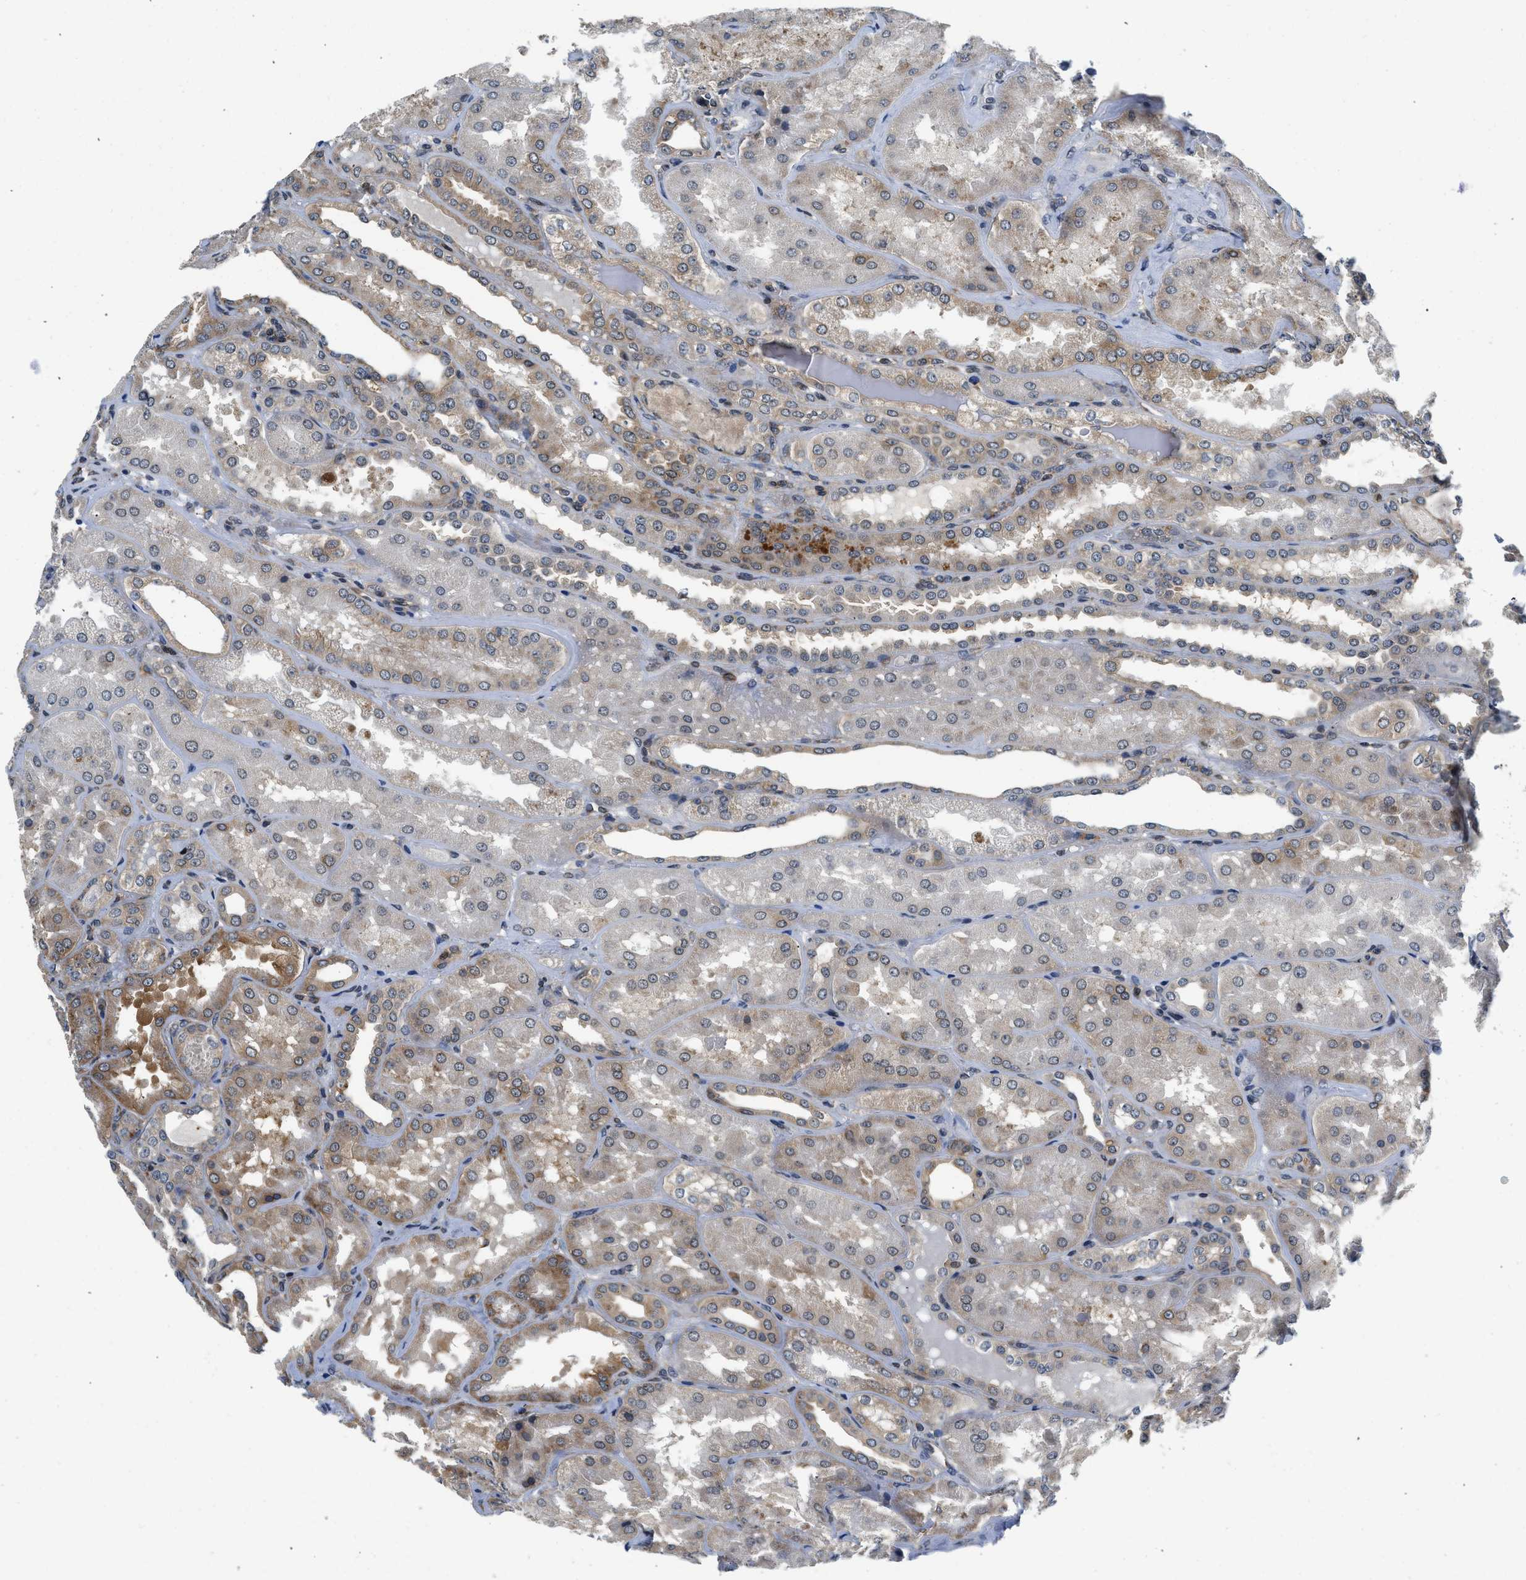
{"staining": {"intensity": "negative", "quantity": "none", "location": "none"}, "tissue": "kidney", "cell_type": "Cells in glomeruli", "image_type": "normal", "snomed": [{"axis": "morphology", "description": "Normal tissue, NOS"}, {"axis": "topography", "description": "Kidney"}], "caption": "The histopathology image shows no staining of cells in glomeruli in unremarkable kidney.", "gene": "PA2G4", "patient": {"sex": "female", "age": 56}}